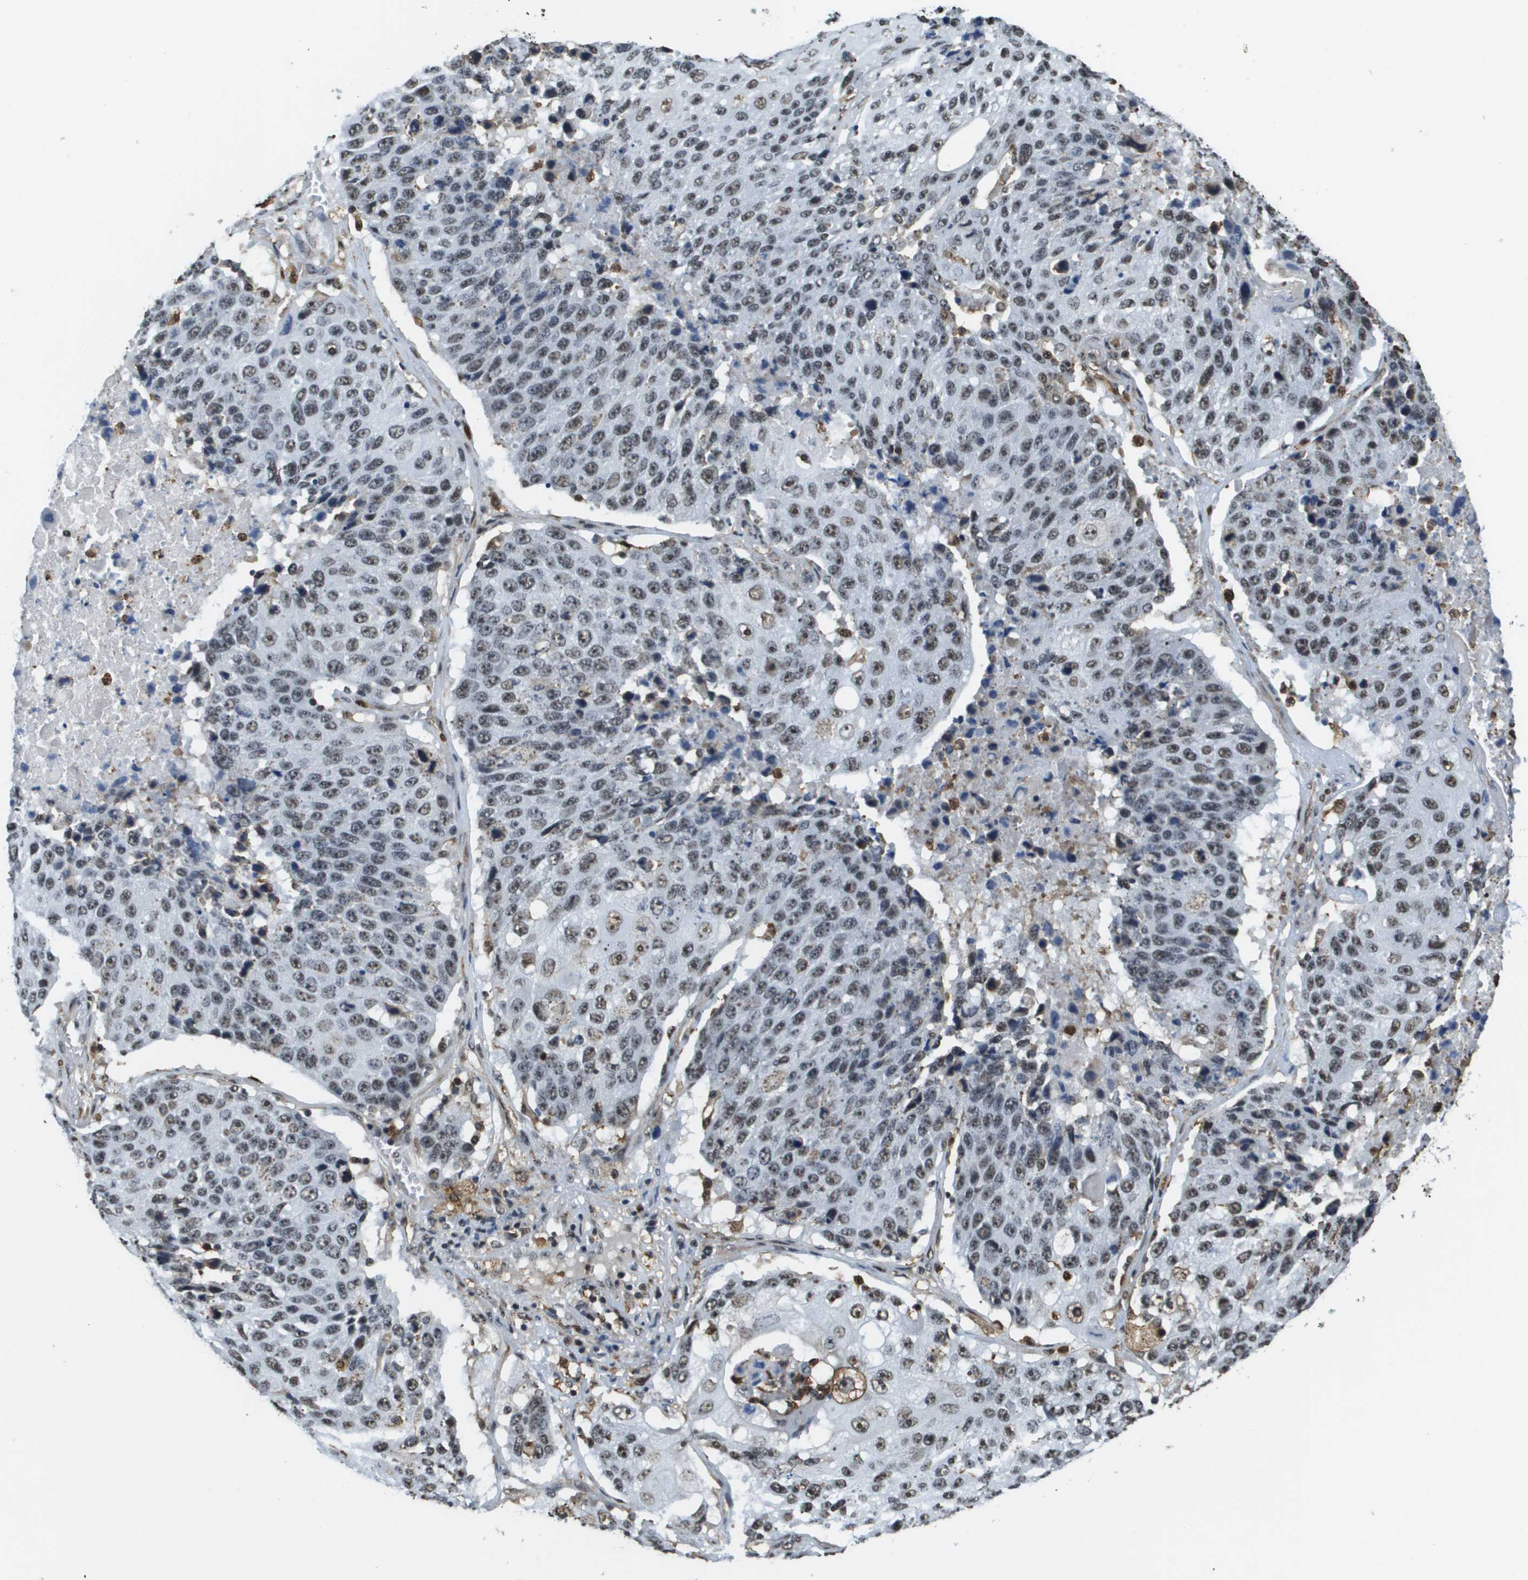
{"staining": {"intensity": "weak", "quantity": ">75%", "location": "nuclear"}, "tissue": "lung cancer", "cell_type": "Tumor cells", "image_type": "cancer", "snomed": [{"axis": "morphology", "description": "Squamous cell carcinoma, NOS"}, {"axis": "topography", "description": "Lung"}], "caption": "Immunohistochemical staining of human lung cancer shows low levels of weak nuclear expression in about >75% of tumor cells. The protein of interest is shown in brown color, while the nuclei are stained blue.", "gene": "EP400", "patient": {"sex": "male", "age": 61}}